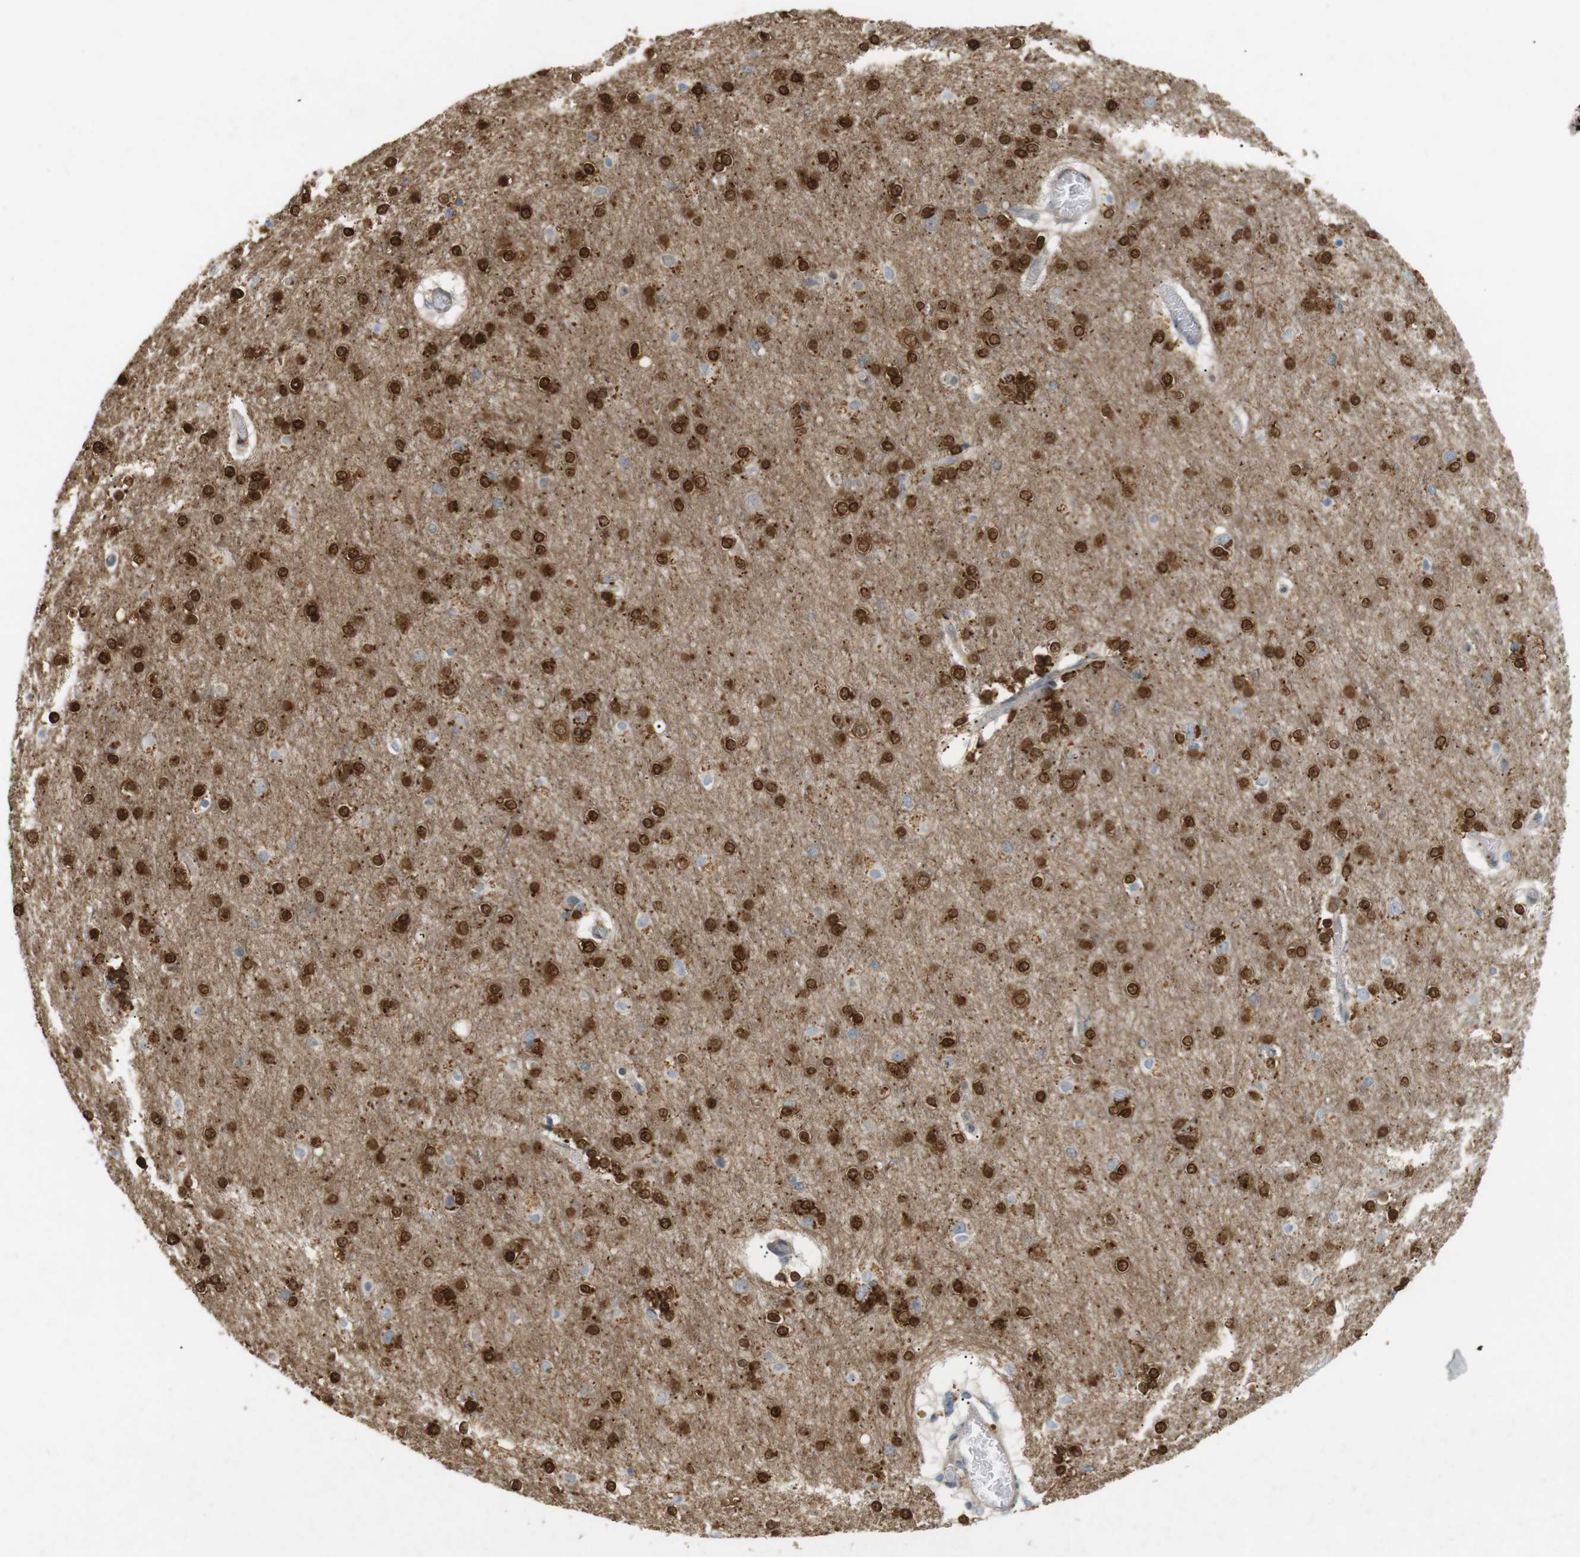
{"staining": {"intensity": "moderate", "quantity": "25%-75%", "location": "cytoplasmic/membranous"}, "tissue": "cerebral cortex", "cell_type": "Endothelial cells", "image_type": "normal", "snomed": [{"axis": "morphology", "description": "Normal tissue, NOS"}, {"axis": "topography", "description": "Cerebral cortex"}], "caption": "Immunohistochemistry (IHC) of normal cerebral cortex demonstrates medium levels of moderate cytoplasmic/membranous positivity in approximately 25%-75% of endothelial cells.", "gene": "PPP1R14A", "patient": {"sex": "female", "age": 54}}